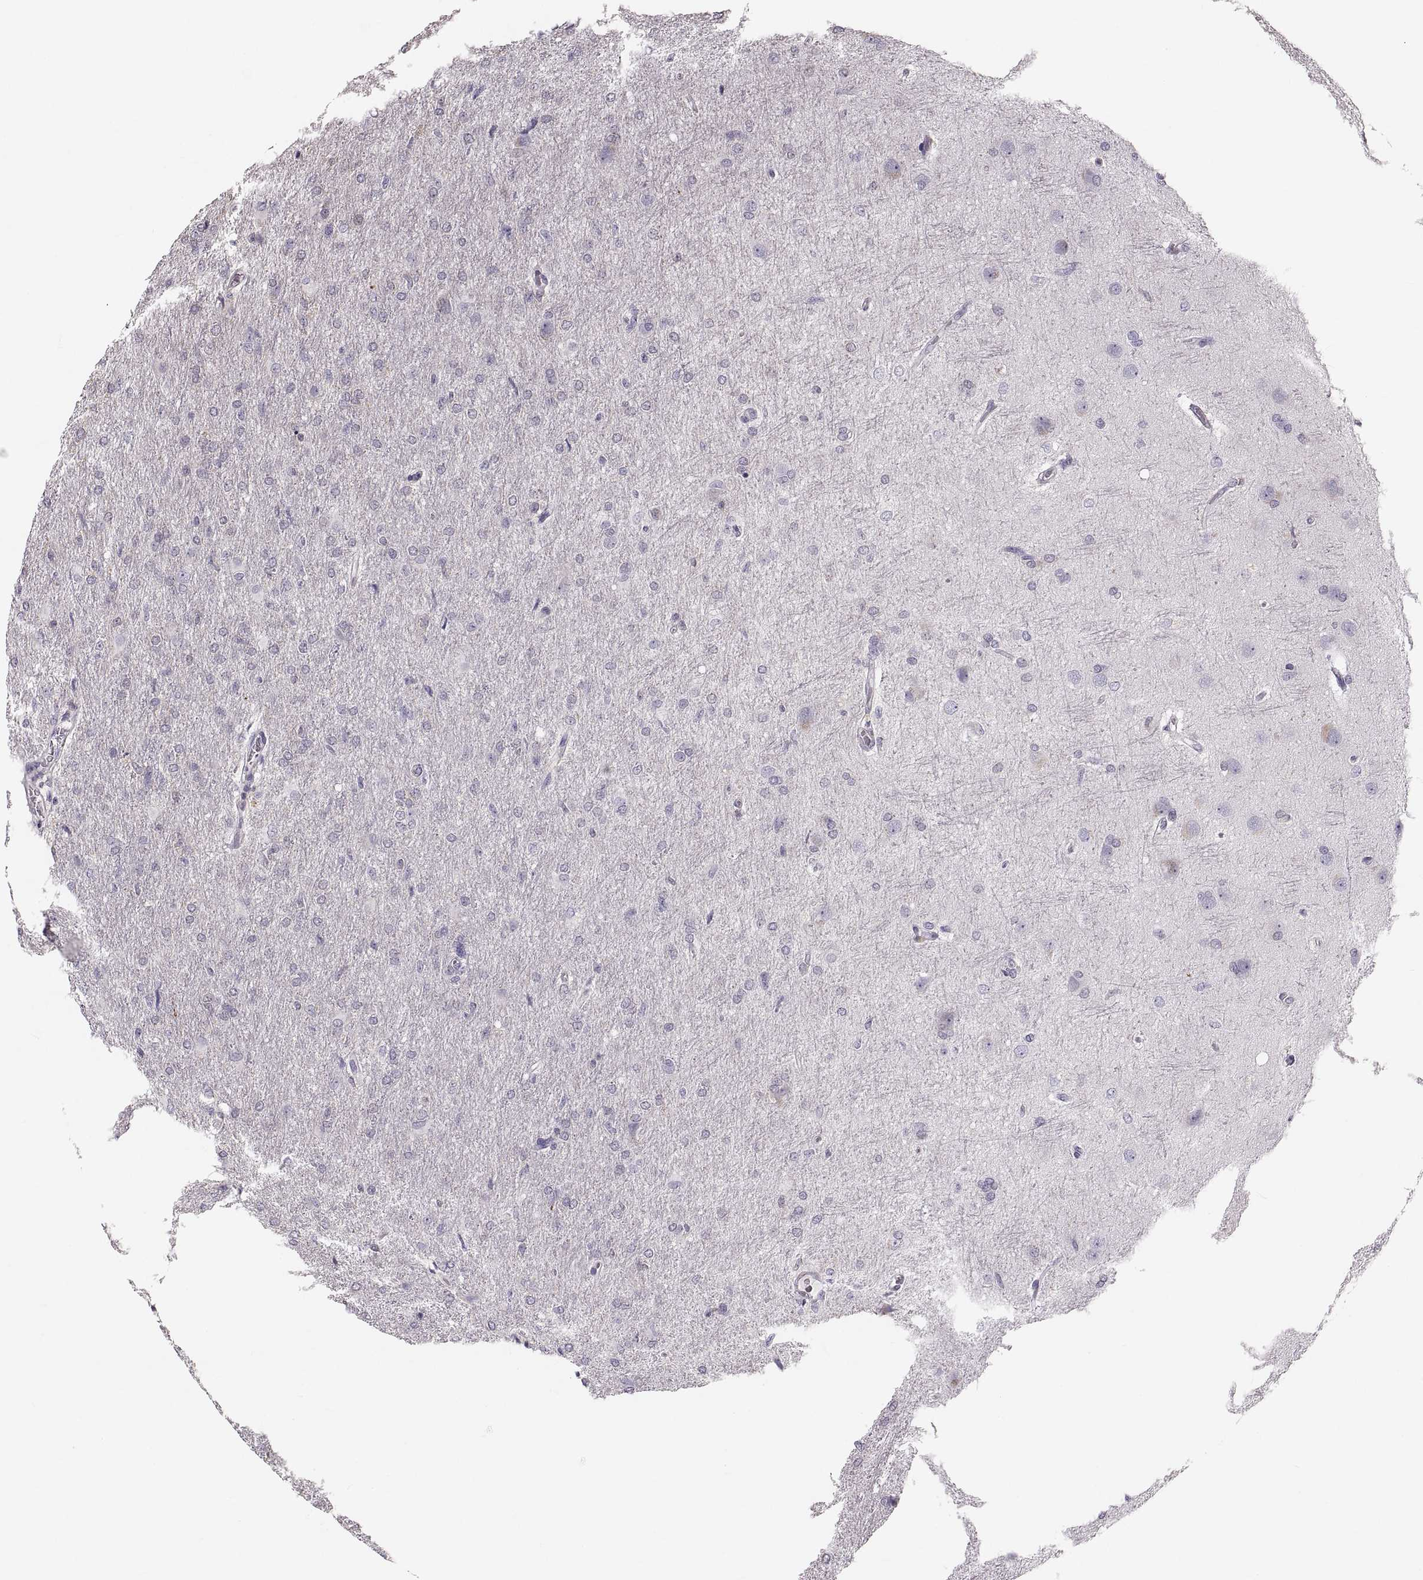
{"staining": {"intensity": "negative", "quantity": "none", "location": "none"}, "tissue": "glioma", "cell_type": "Tumor cells", "image_type": "cancer", "snomed": [{"axis": "morphology", "description": "Glioma, malignant, High grade"}, {"axis": "topography", "description": "Brain"}], "caption": "Immunohistochemistry (IHC) of human glioma displays no staining in tumor cells. The staining is performed using DAB (3,3'-diaminobenzidine) brown chromogen with nuclei counter-stained in using hematoxylin.", "gene": "RUNDC3A", "patient": {"sex": "male", "age": 68}}